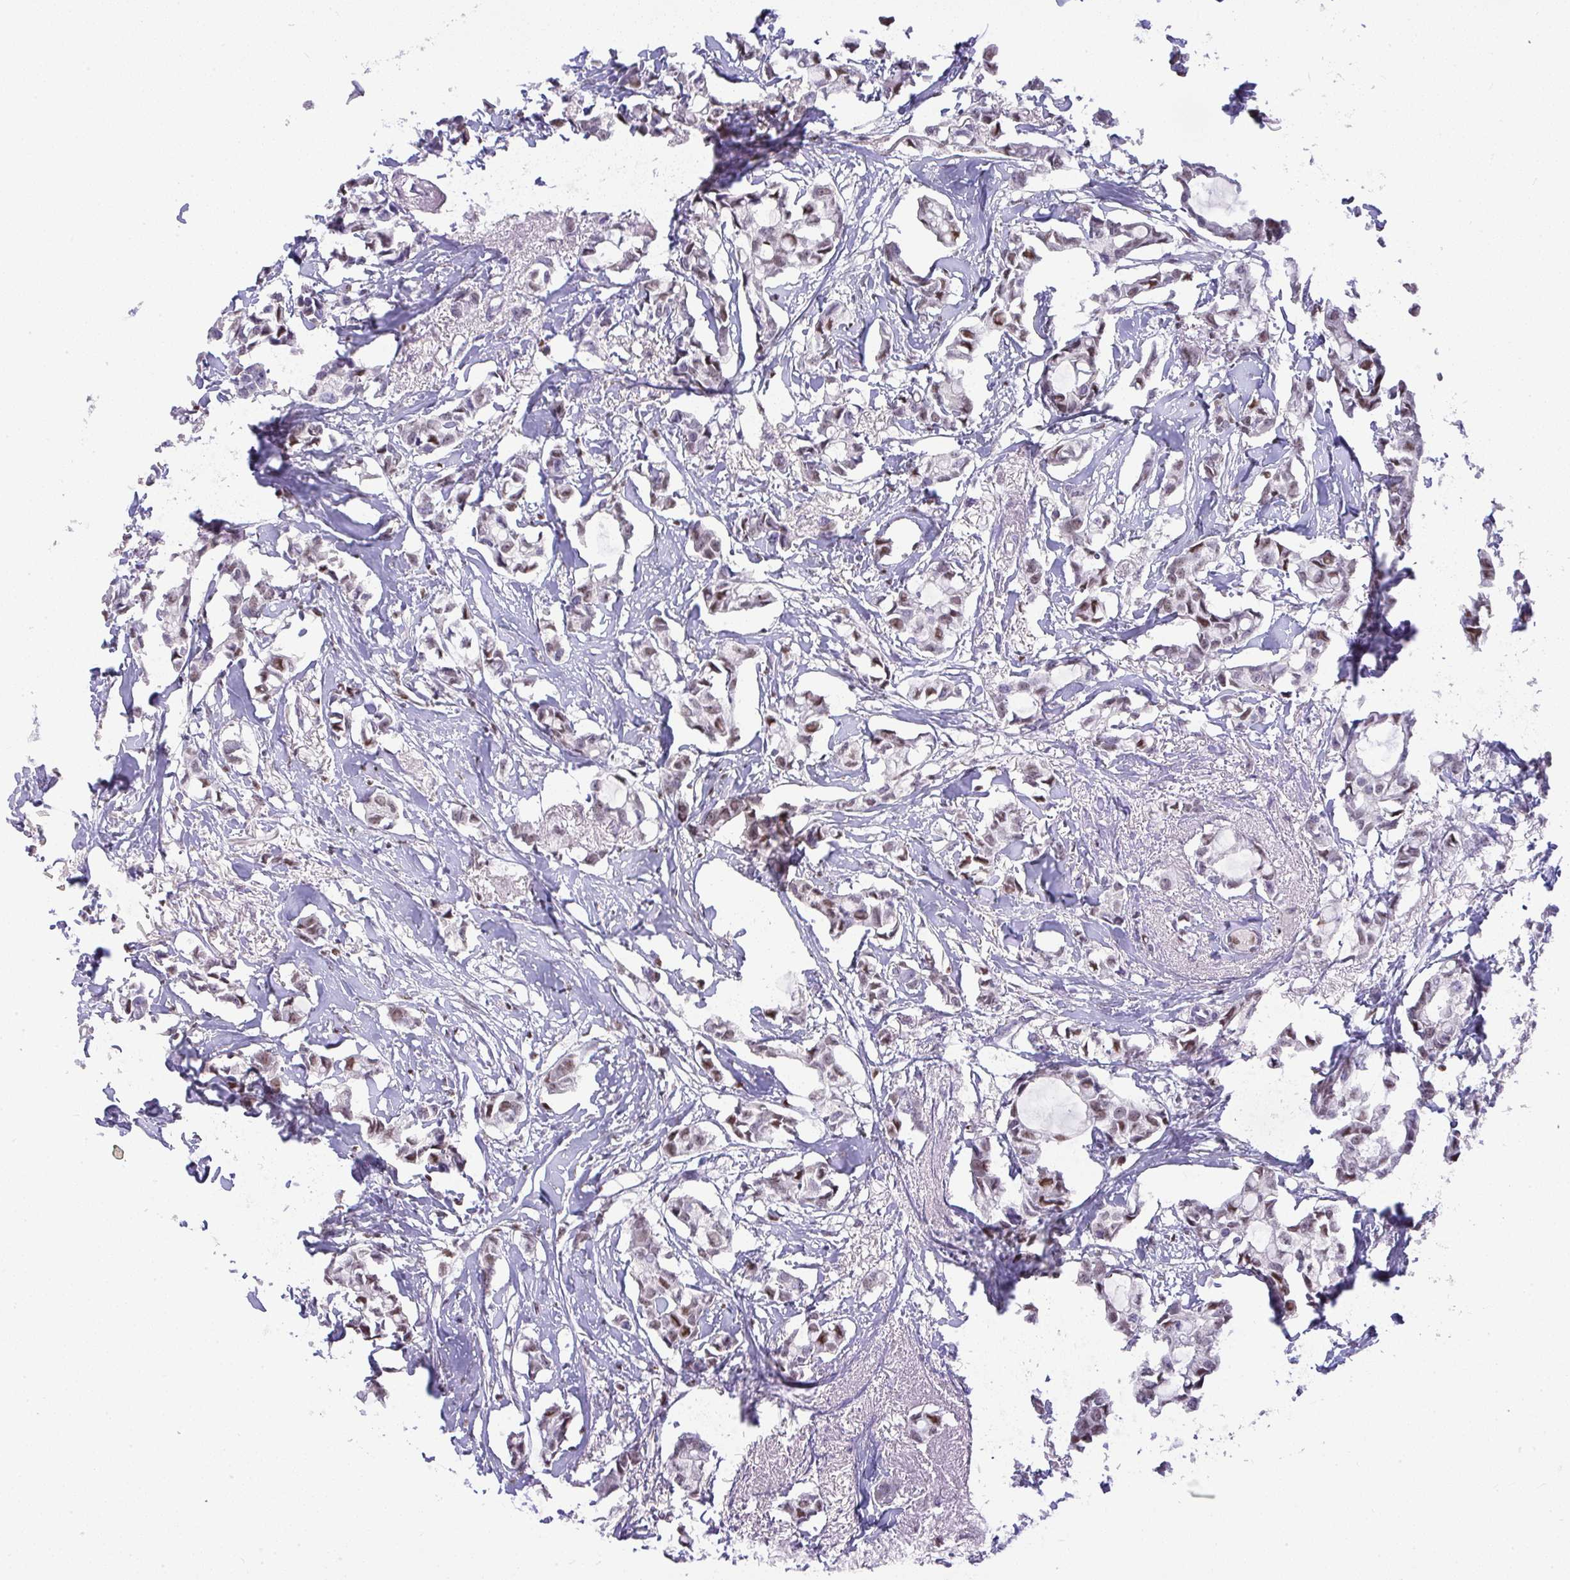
{"staining": {"intensity": "weak", "quantity": ">75%", "location": "nuclear"}, "tissue": "breast cancer", "cell_type": "Tumor cells", "image_type": "cancer", "snomed": [{"axis": "morphology", "description": "Duct carcinoma"}, {"axis": "topography", "description": "Breast"}], "caption": "Approximately >75% of tumor cells in breast cancer display weak nuclear protein staining as visualized by brown immunohistochemical staining.", "gene": "BBX", "patient": {"sex": "female", "age": 73}}